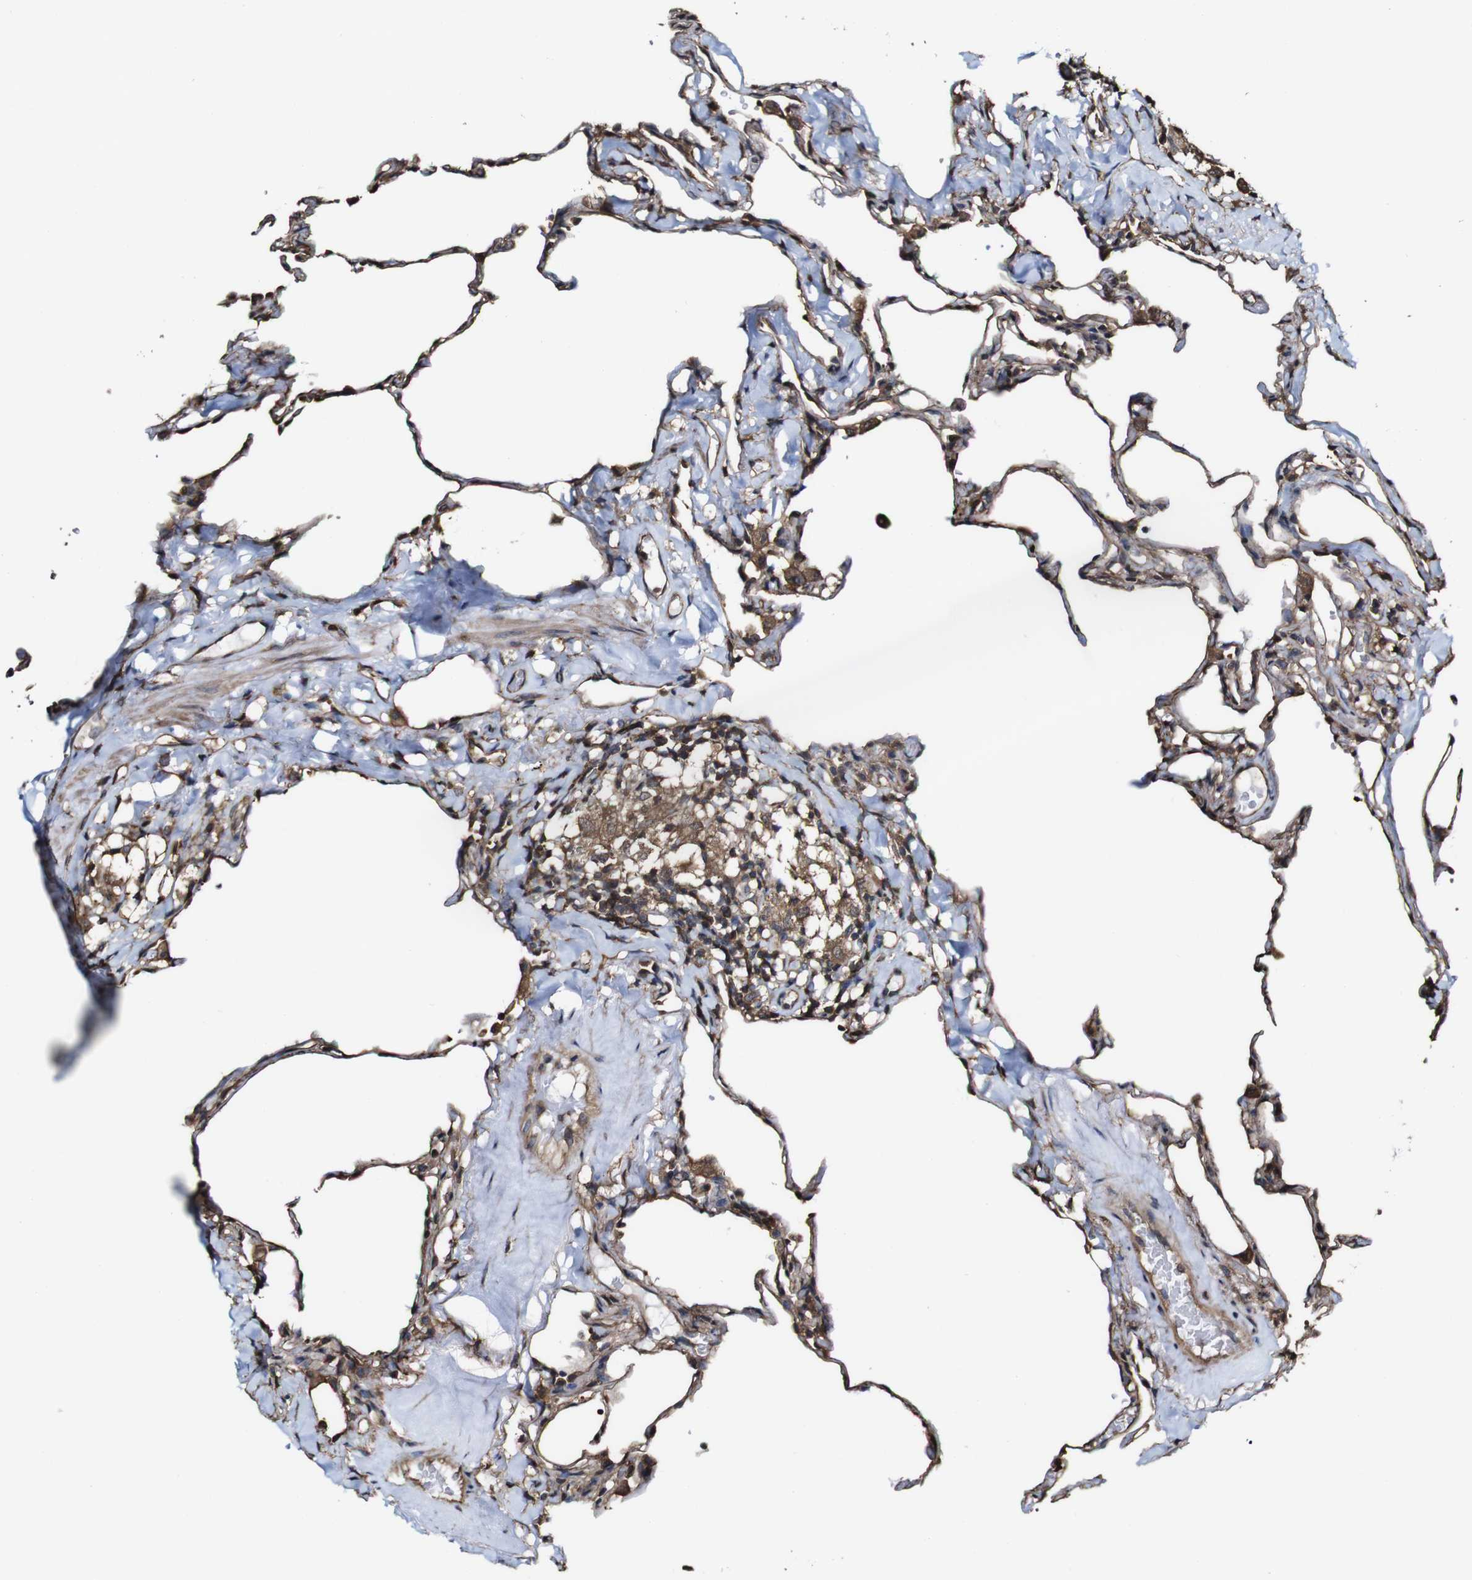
{"staining": {"intensity": "moderate", "quantity": "25%-75%", "location": "cytoplasmic/membranous"}, "tissue": "lung", "cell_type": "Alveolar cells", "image_type": "normal", "snomed": [{"axis": "morphology", "description": "Normal tissue, NOS"}, {"axis": "topography", "description": "Lung"}], "caption": "A micrograph of lung stained for a protein shows moderate cytoplasmic/membranous brown staining in alveolar cells.", "gene": "PTPRR", "patient": {"sex": "male", "age": 59}}